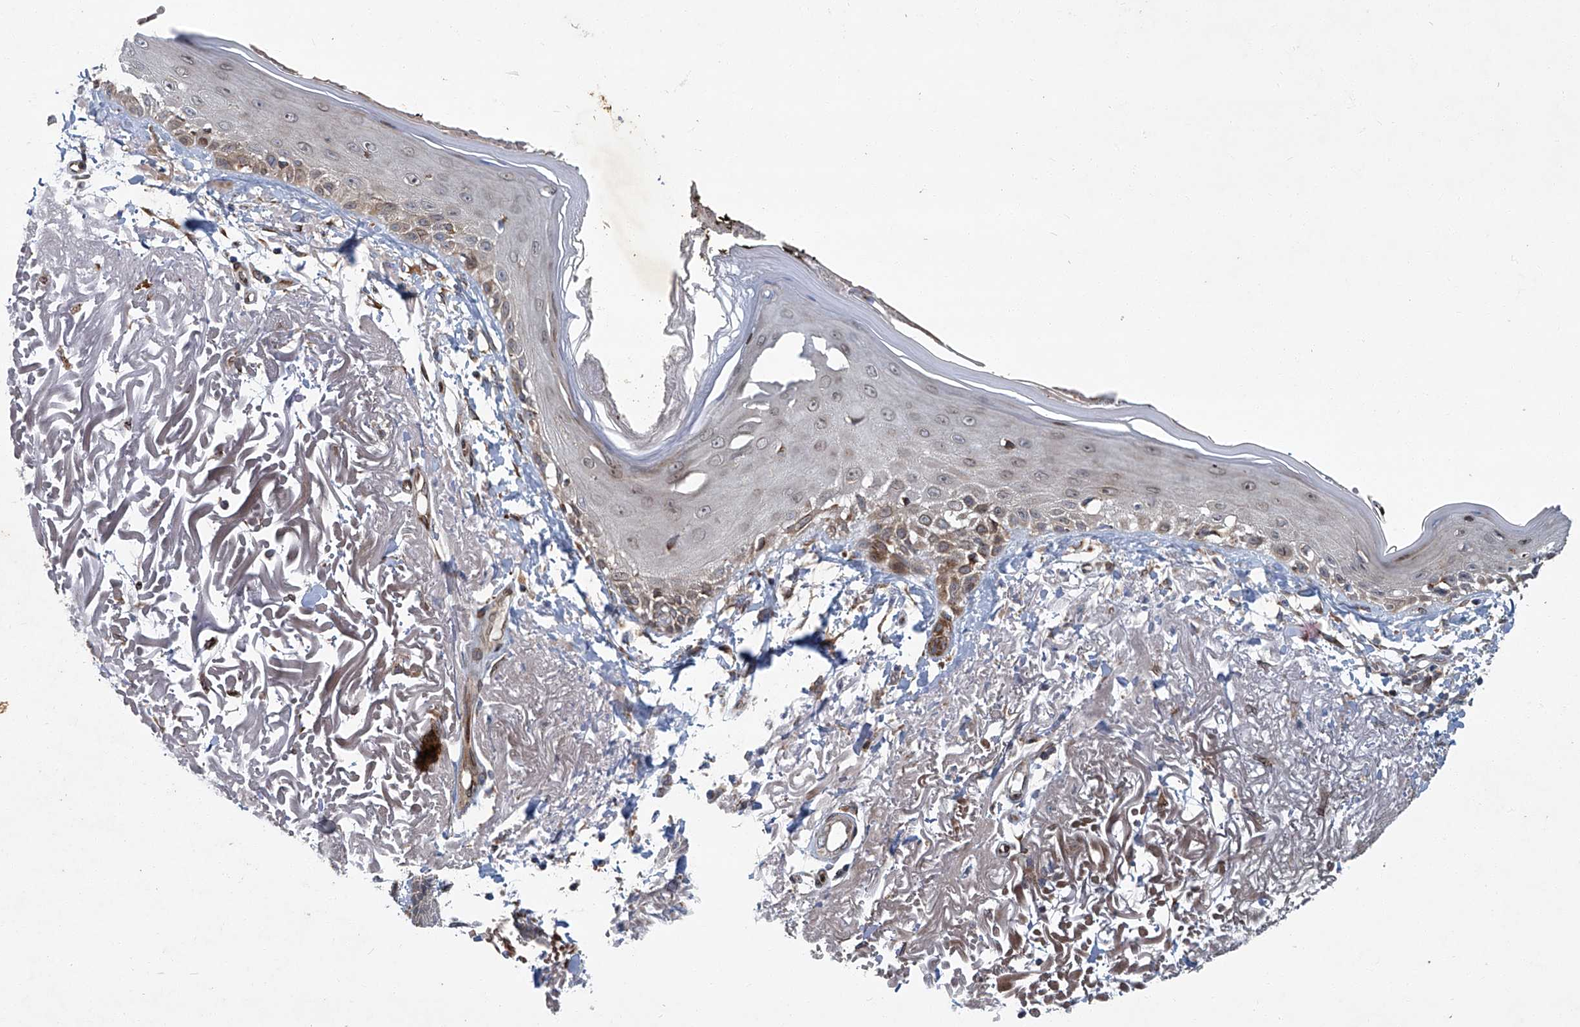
{"staining": {"intensity": "moderate", "quantity": ">75%", "location": "cytoplasmic/membranous"}, "tissue": "skin", "cell_type": "Fibroblasts", "image_type": "normal", "snomed": [{"axis": "morphology", "description": "Normal tissue, NOS"}, {"axis": "topography", "description": "Skin"}, {"axis": "topography", "description": "Skeletal muscle"}], "caption": "High-power microscopy captured an IHC histopathology image of normal skin, revealing moderate cytoplasmic/membranous positivity in about >75% of fibroblasts.", "gene": "GPR132", "patient": {"sex": "male", "age": 83}}